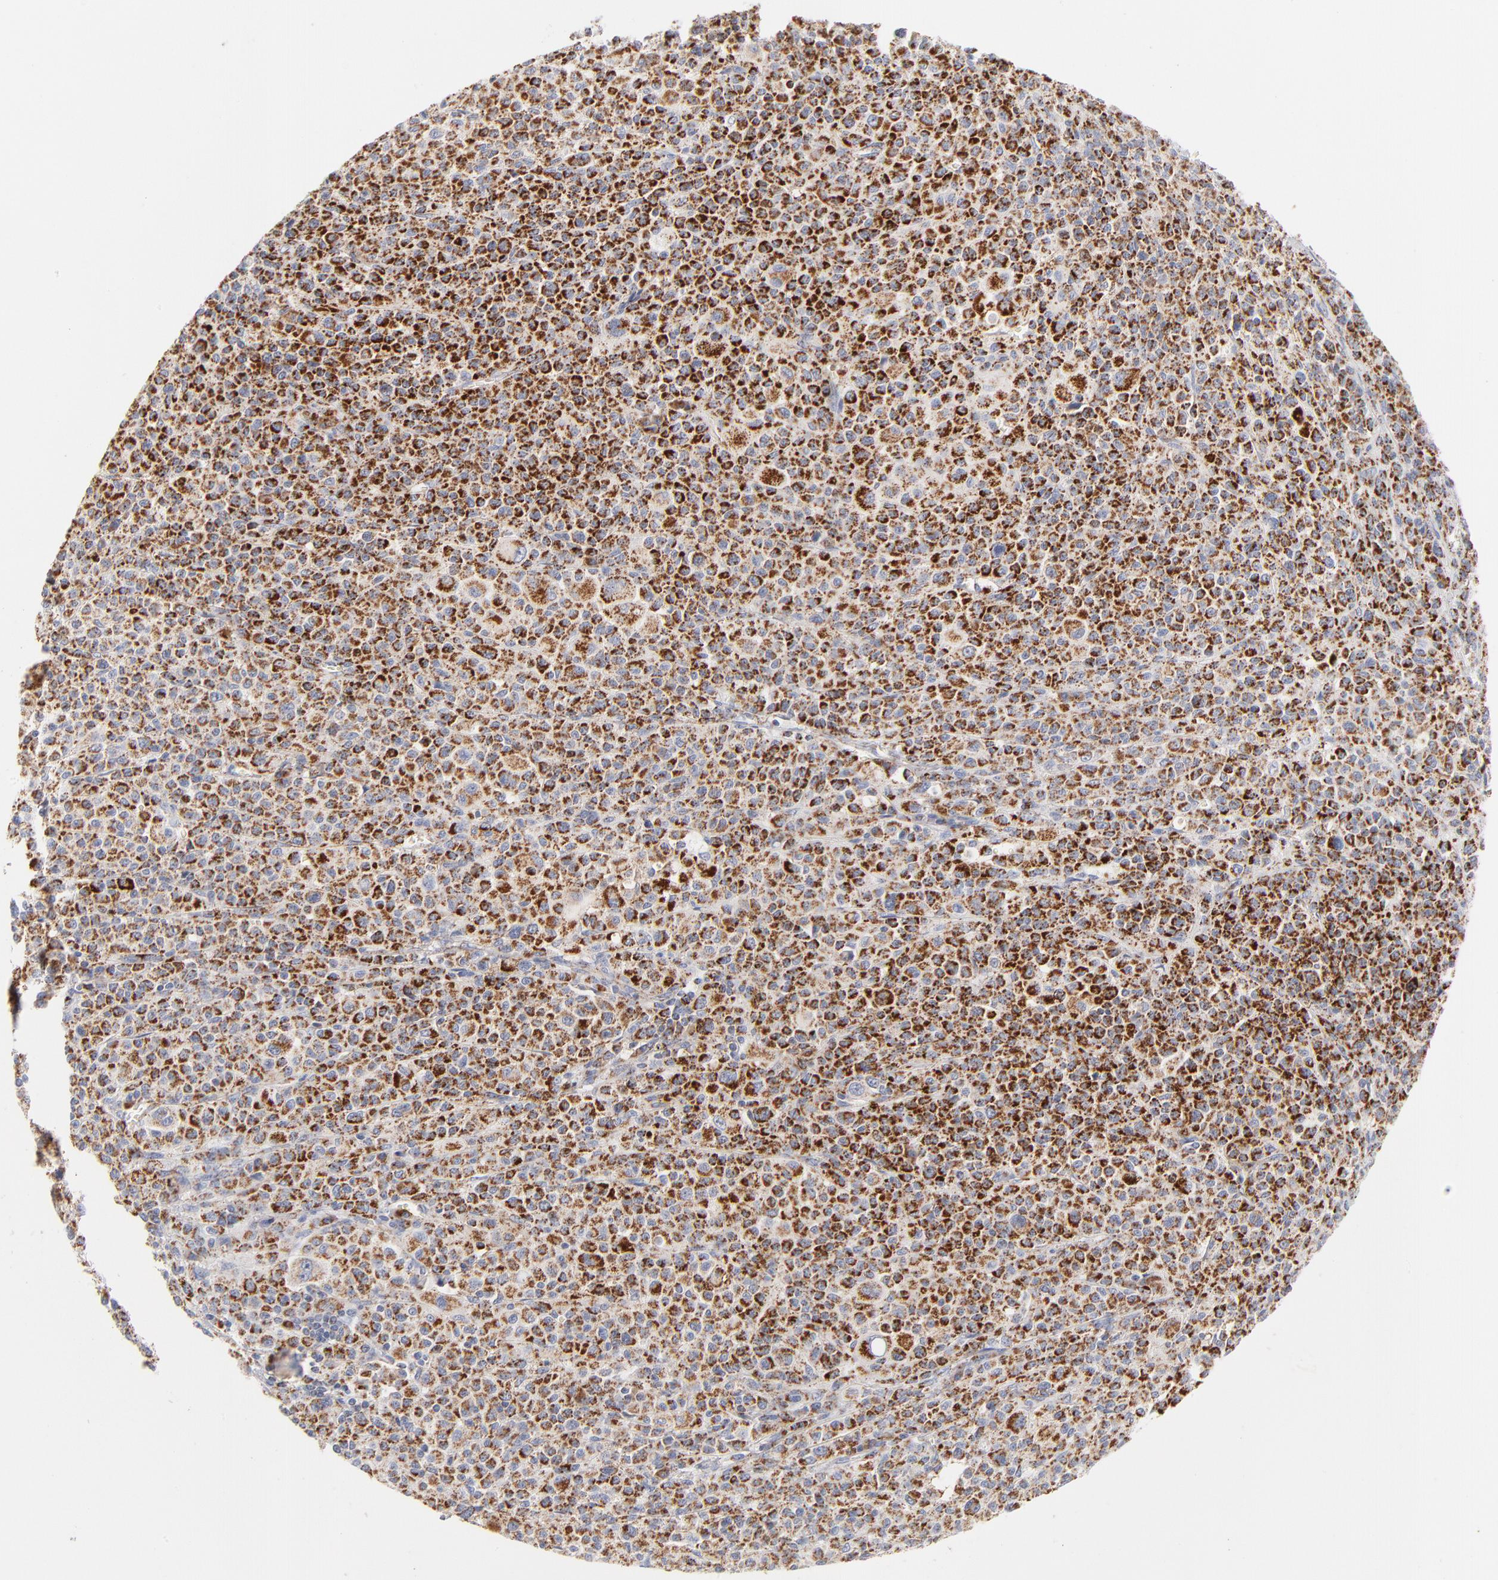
{"staining": {"intensity": "strong", "quantity": ">75%", "location": "cytoplasmic/membranous"}, "tissue": "melanoma", "cell_type": "Tumor cells", "image_type": "cancer", "snomed": [{"axis": "morphology", "description": "Malignant melanoma, Metastatic site"}, {"axis": "topography", "description": "Skin"}], "caption": "Human melanoma stained with a protein marker demonstrates strong staining in tumor cells.", "gene": "DLAT", "patient": {"sex": "female", "age": 74}}